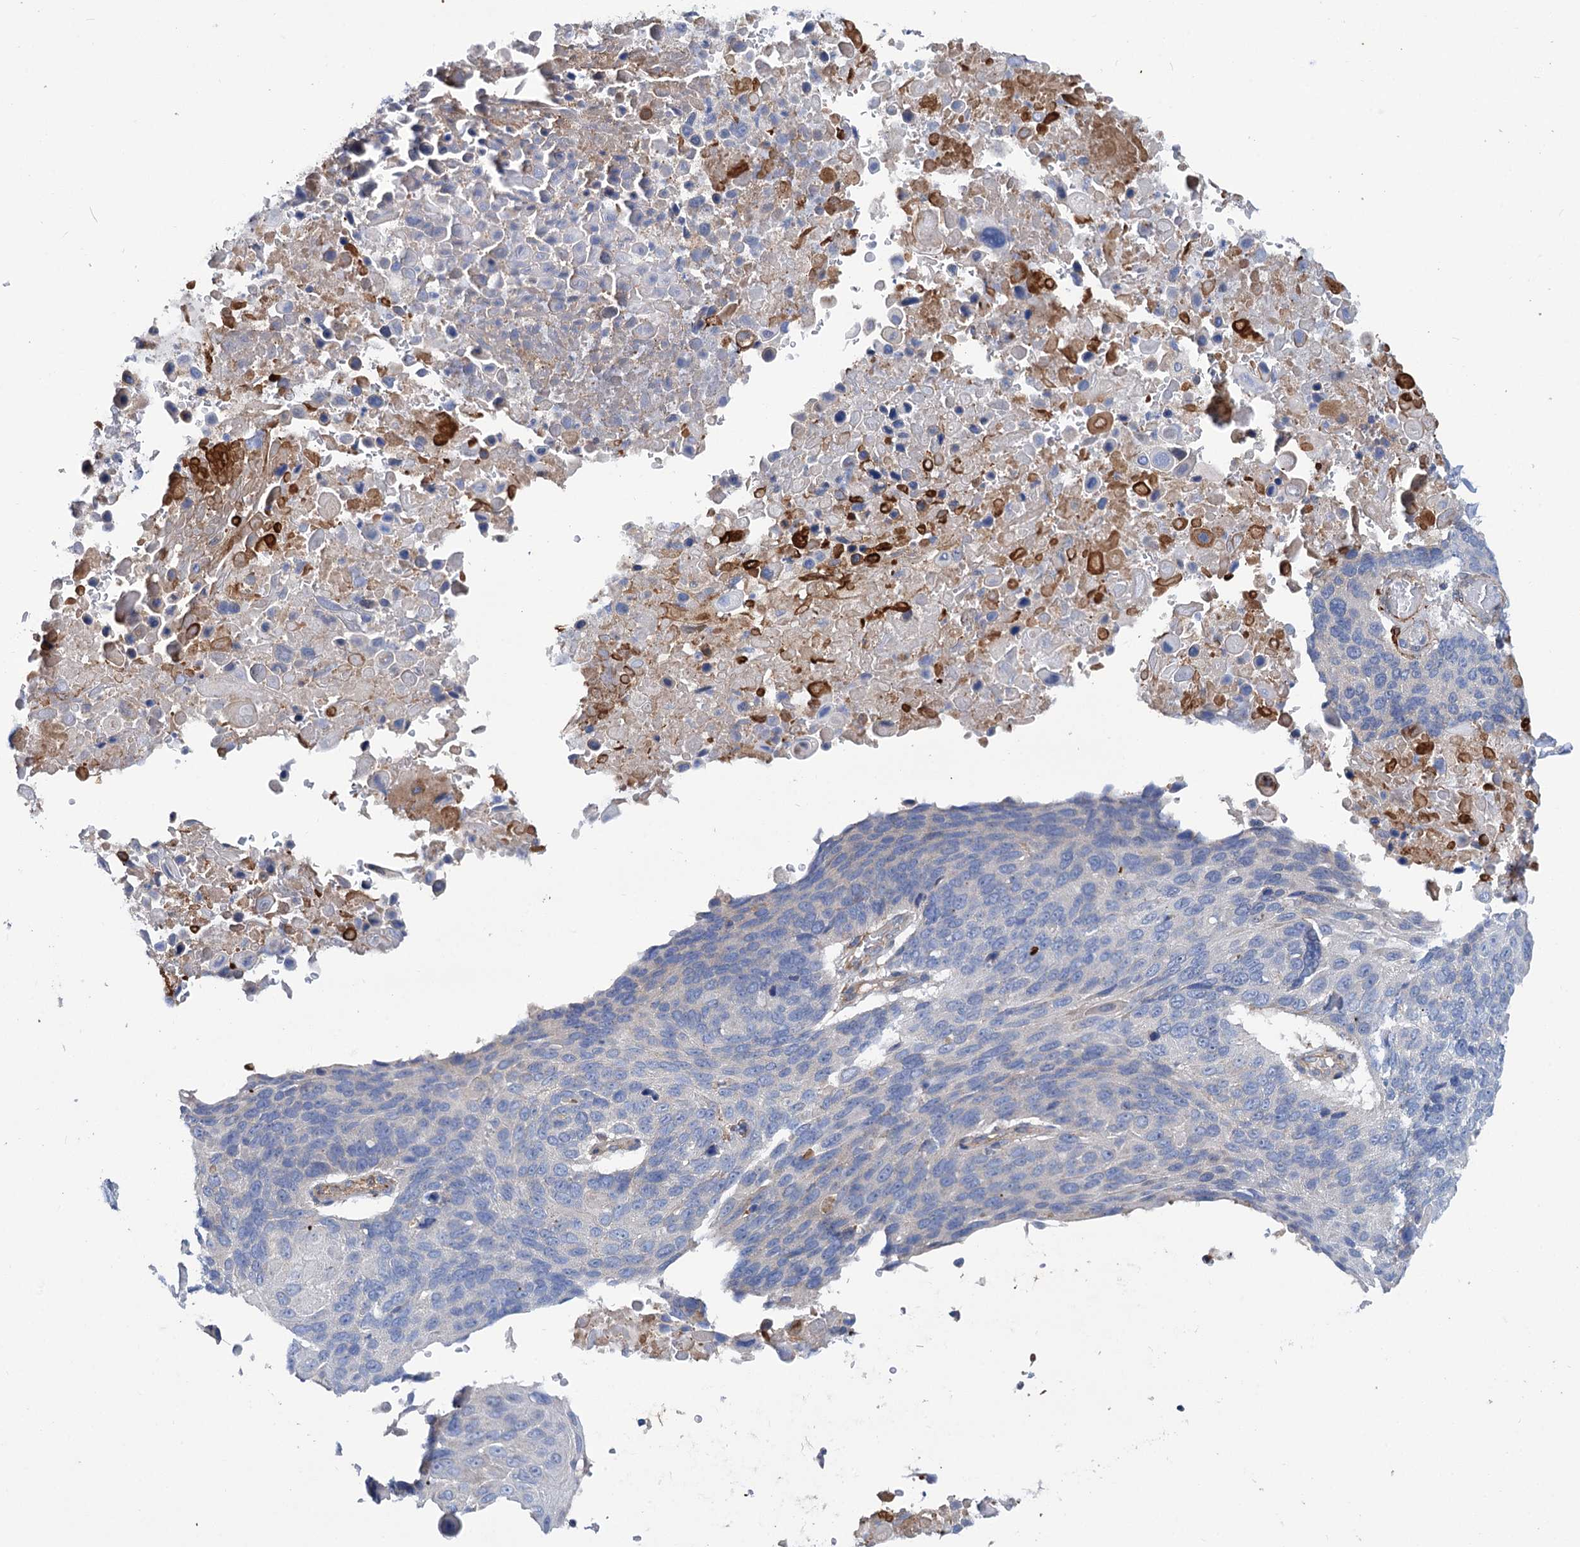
{"staining": {"intensity": "negative", "quantity": "none", "location": "none"}, "tissue": "lung cancer", "cell_type": "Tumor cells", "image_type": "cancer", "snomed": [{"axis": "morphology", "description": "Squamous cell carcinoma, NOS"}, {"axis": "topography", "description": "Lung"}], "caption": "DAB immunohistochemical staining of squamous cell carcinoma (lung) reveals no significant staining in tumor cells.", "gene": "TRIM55", "patient": {"sex": "male", "age": 66}}